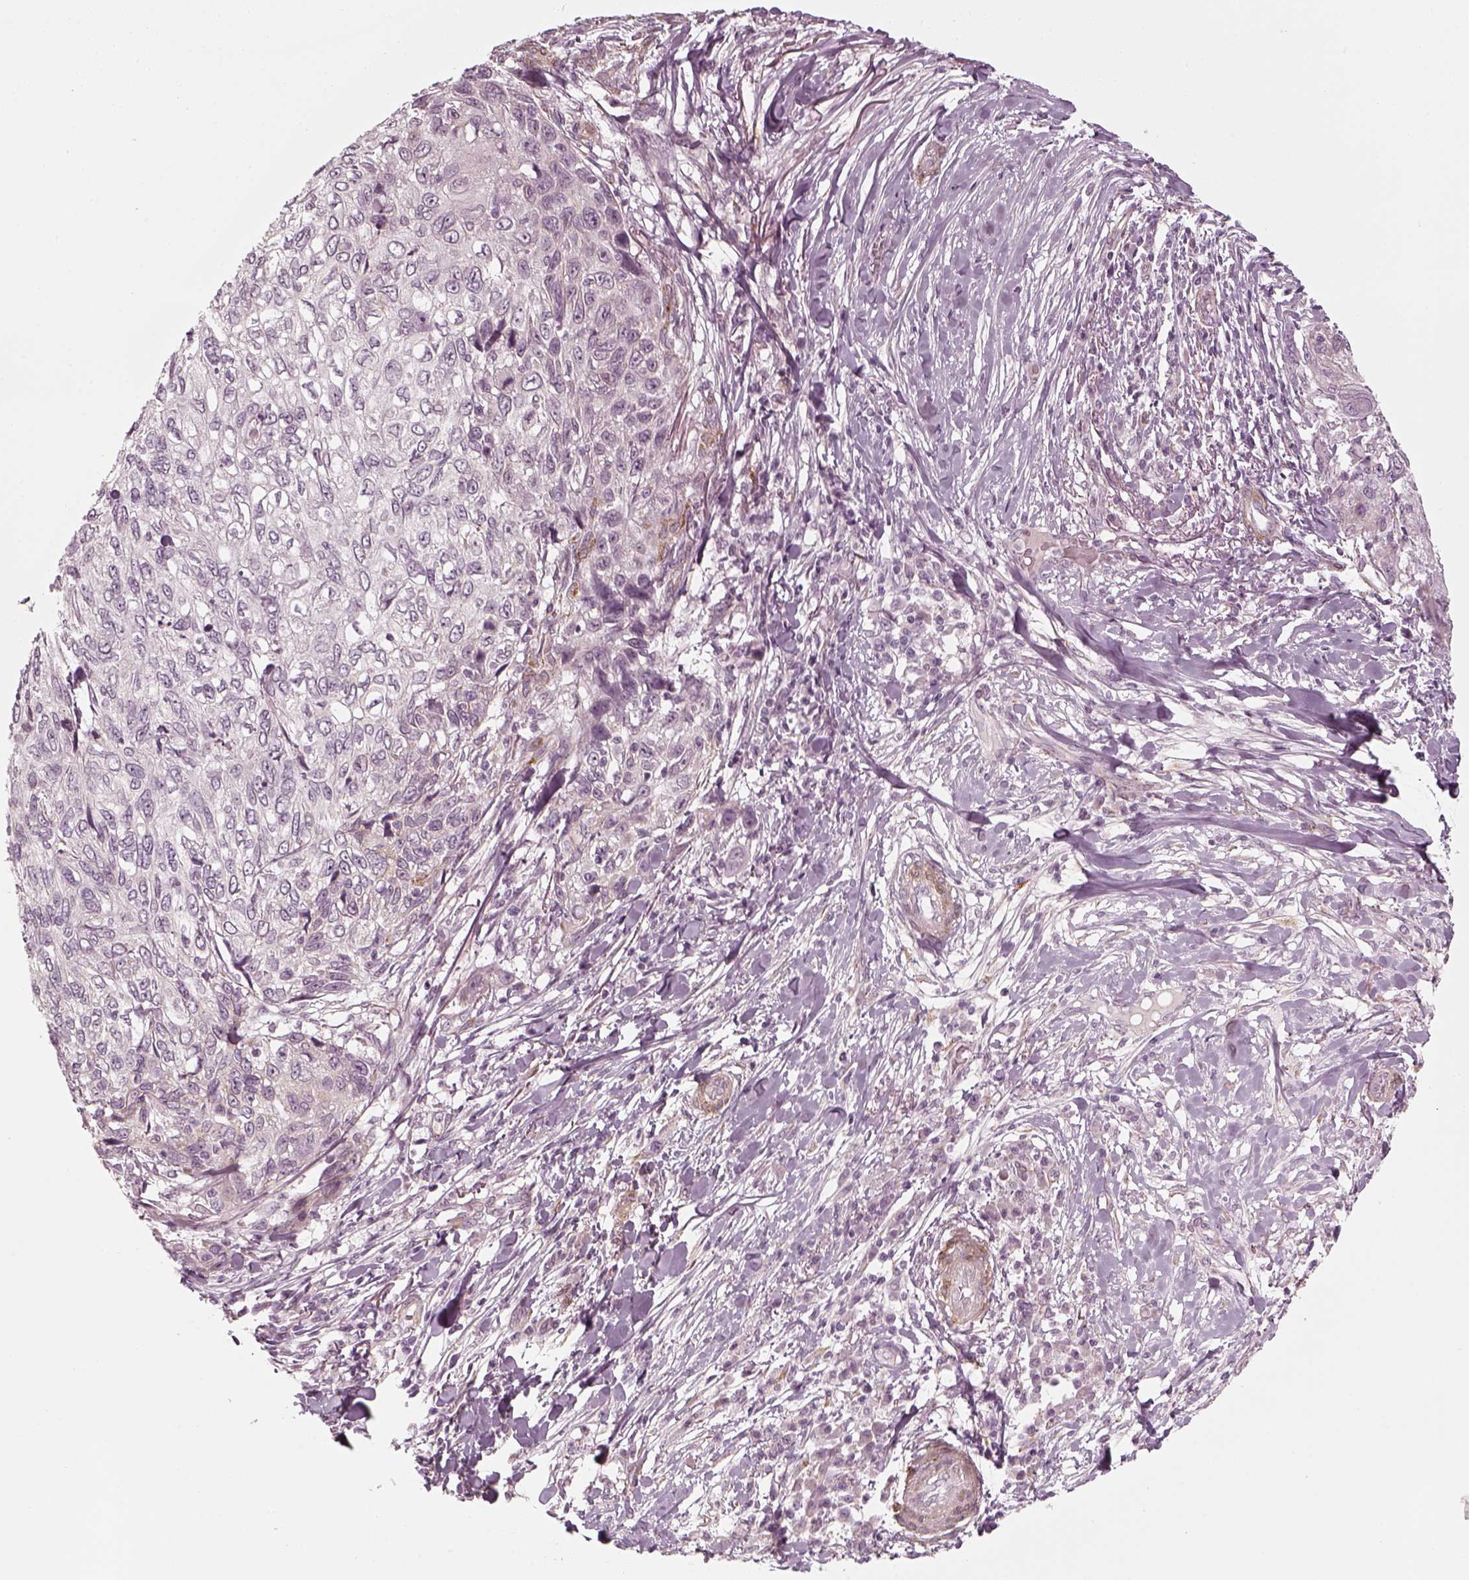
{"staining": {"intensity": "negative", "quantity": "none", "location": "none"}, "tissue": "skin cancer", "cell_type": "Tumor cells", "image_type": "cancer", "snomed": [{"axis": "morphology", "description": "Squamous cell carcinoma, NOS"}, {"axis": "topography", "description": "Skin"}], "caption": "There is no significant positivity in tumor cells of skin cancer.", "gene": "LAMB2", "patient": {"sex": "male", "age": 92}}